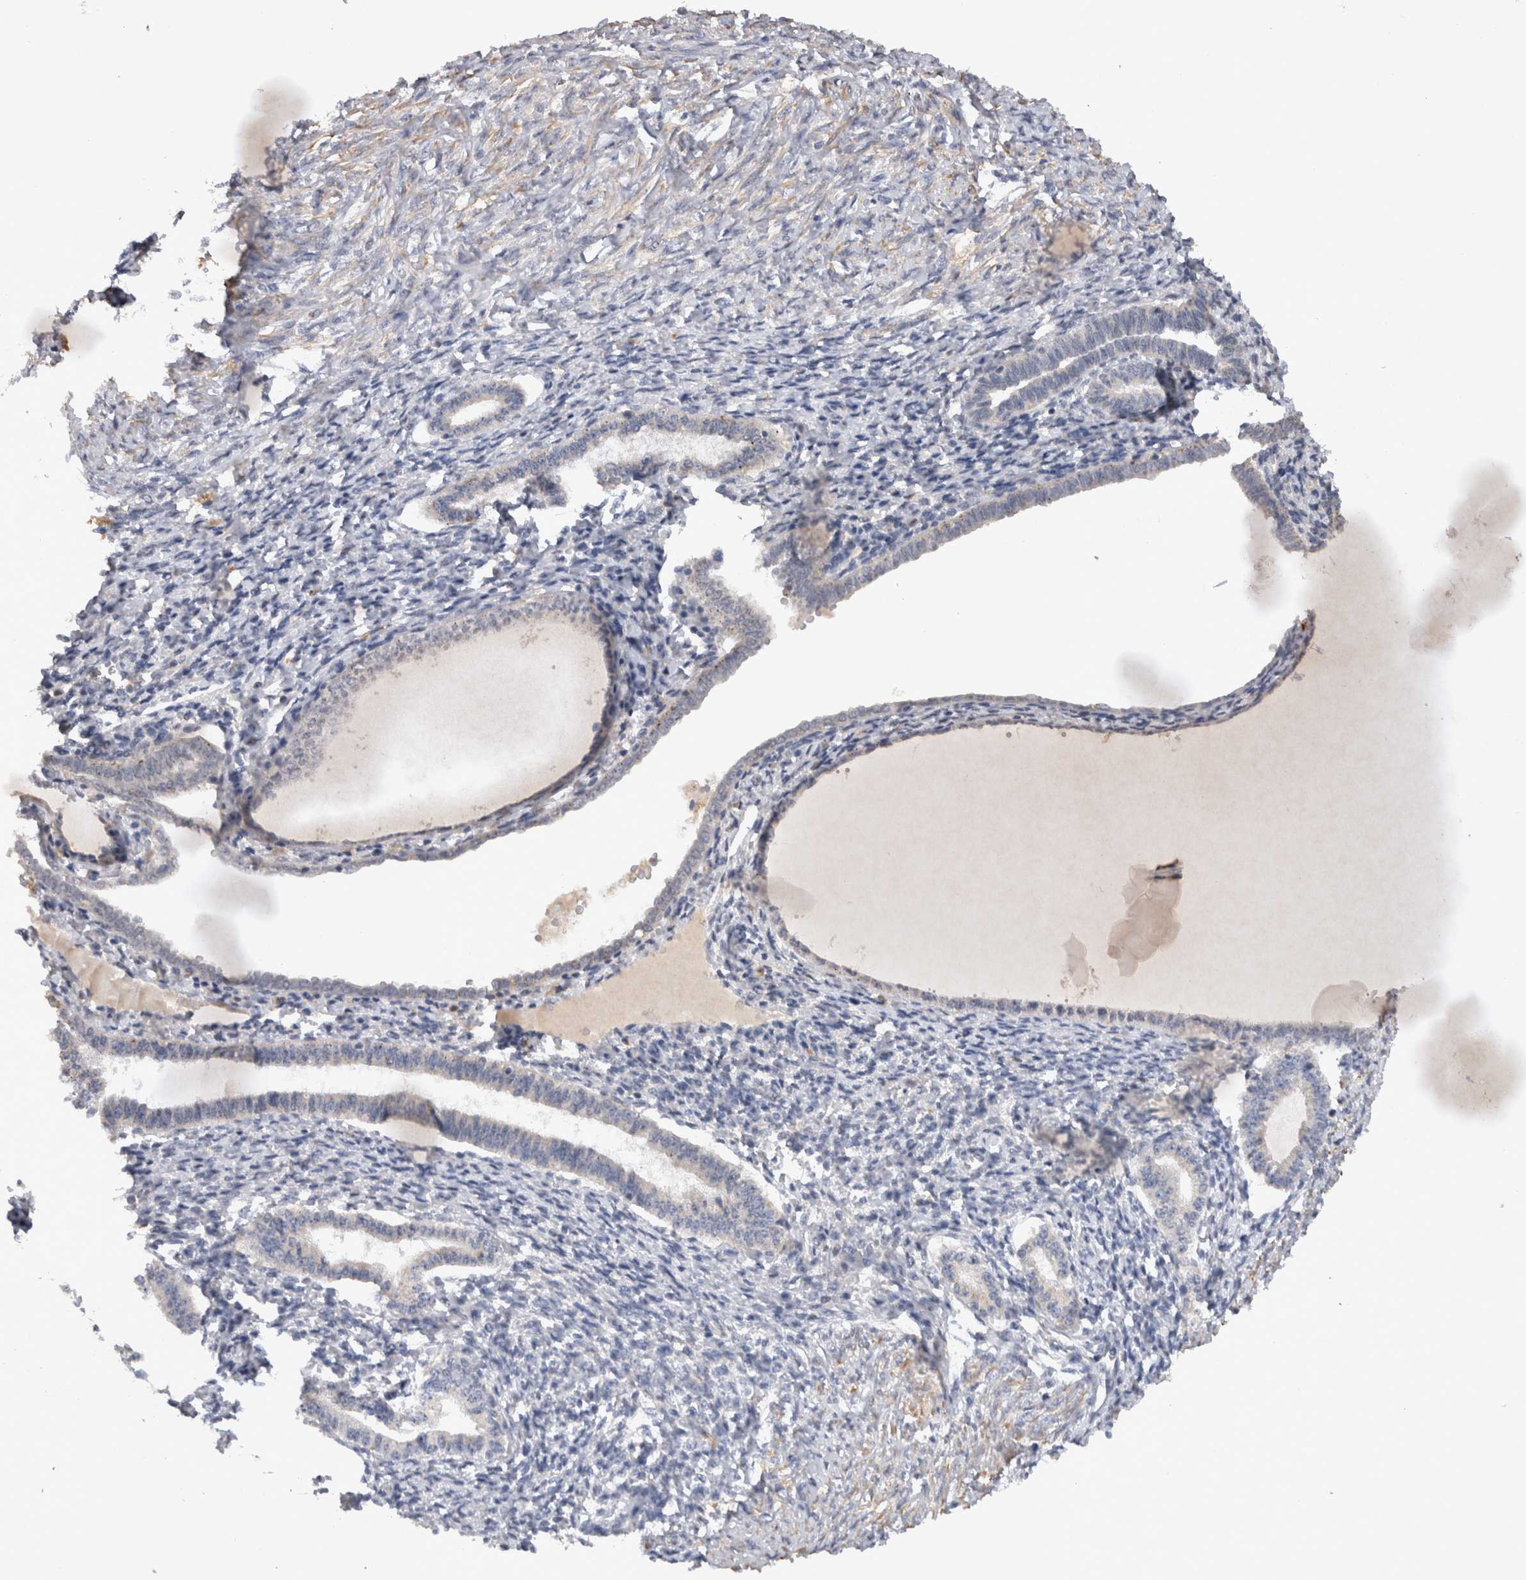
{"staining": {"intensity": "negative", "quantity": "none", "location": "none"}, "tissue": "endometrium", "cell_type": "Cells in endometrial stroma", "image_type": "normal", "snomed": [{"axis": "morphology", "description": "Normal tissue, NOS"}, {"axis": "topography", "description": "Endometrium"}], "caption": "This histopathology image is of unremarkable endometrium stained with IHC to label a protein in brown with the nuclei are counter-stained blue. There is no expression in cells in endometrial stroma.", "gene": "VSIG4", "patient": {"sex": "female", "age": 77}}